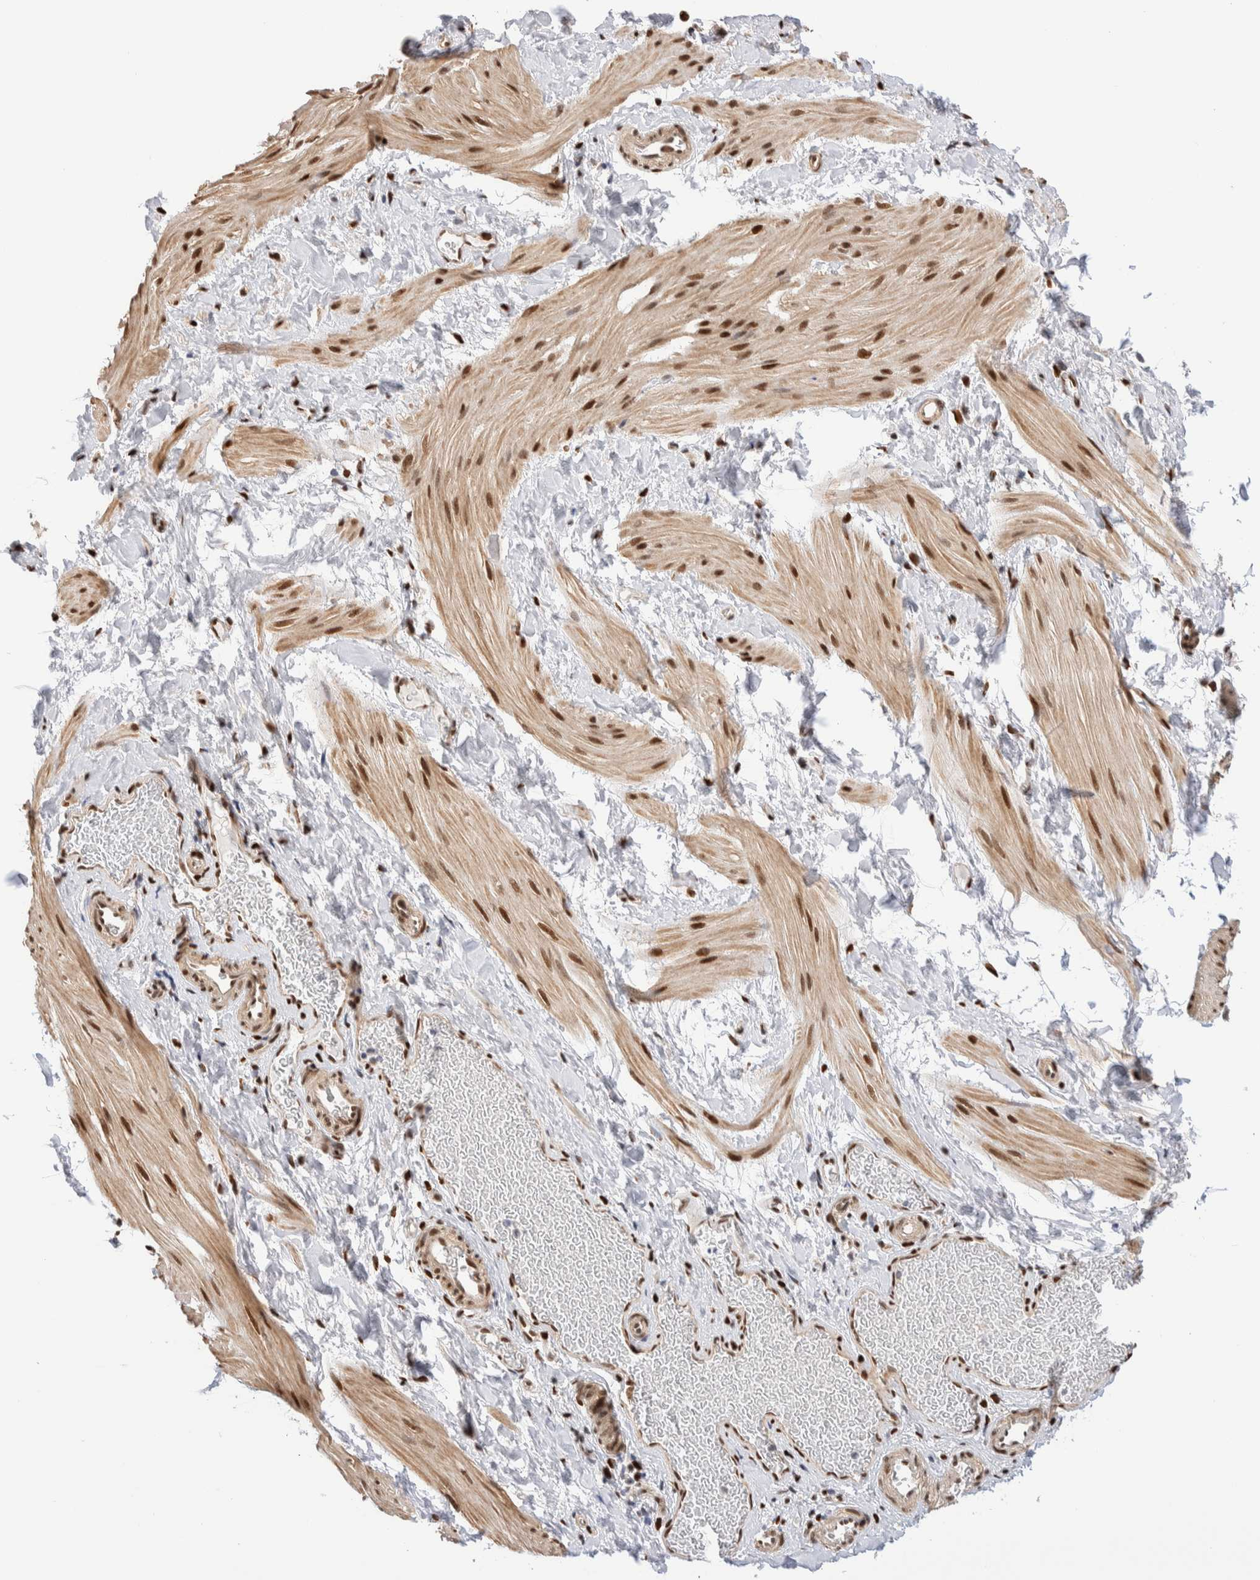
{"staining": {"intensity": "moderate", "quantity": ">75%", "location": "nuclear"}, "tissue": "smooth muscle", "cell_type": "Smooth muscle cells", "image_type": "normal", "snomed": [{"axis": "morphology", "description": "Normal tissue, NOS"}, {"axis": "topography", "description": "Smooth muscle"}], "caption": "A histopathology image showing moderate nuclear positivity in approximately >75% of smooth muscle cells in benign smooth muscle, as visualized by brown immunohistochemical staining.", "gene": "NSMAF", "patient": {"sex": "male", "age": 16}}